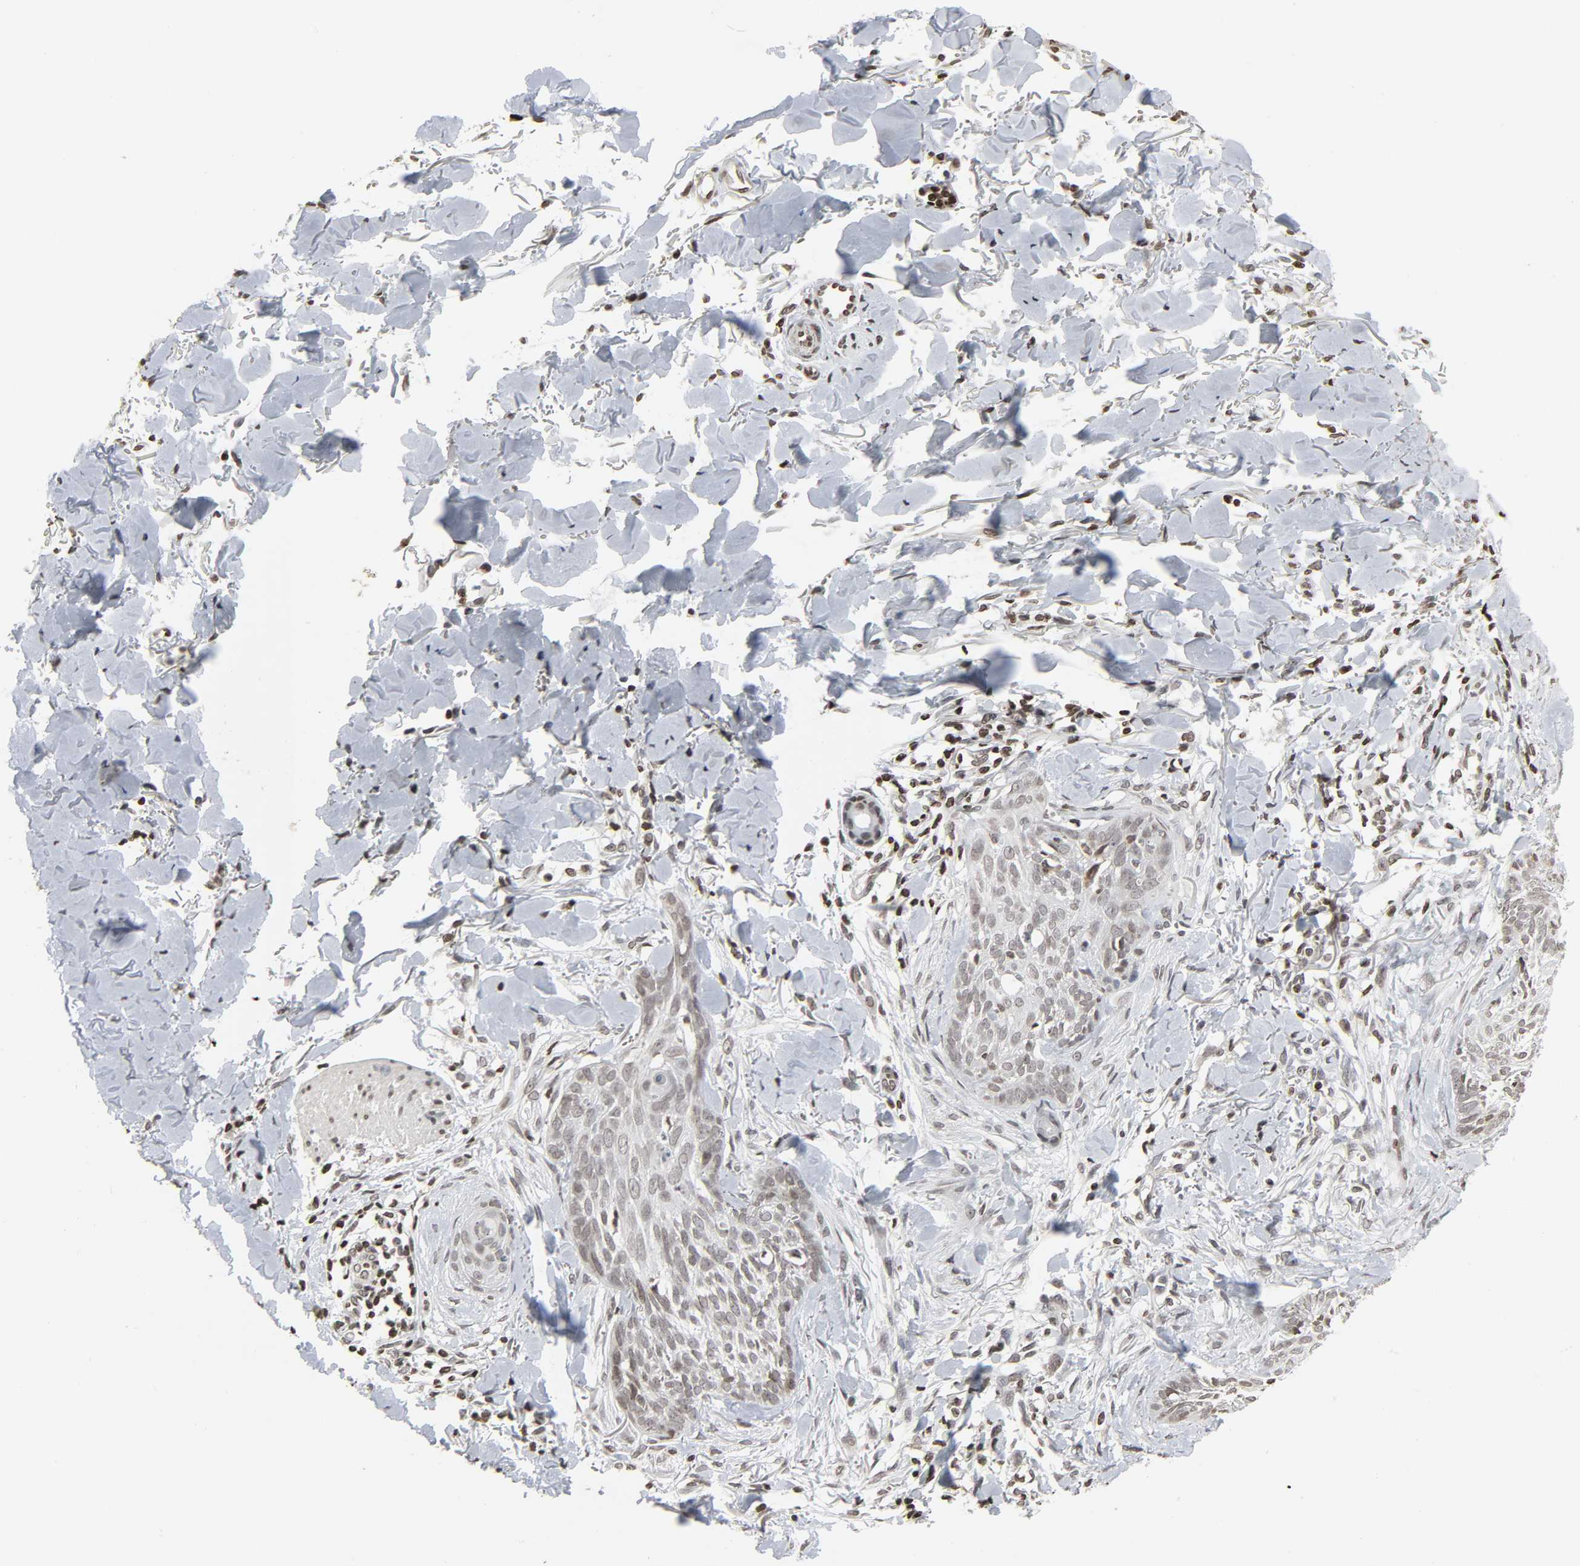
{"staining": {"intensity": "weak", "quantity": ">75%", "location": "nuclear"}, "tissue": "skin cancer", "cell_type": "Tumor cells", "image_type": "cancer", "snomed": [{"axis": "morphology", "description": "Normal tissue, NOS"}, {"axis": "morphology", "description": "Basal cell carcinoma"}, {"axis": "topography", "description": "Skin"}], "caption": "A brown stain shows weak nuclear expression of a protein in basal cell carcinoma (skin) tumor cells.", "gene": "ELAVL1", "patient": {"sex": "male", "age": 71}}